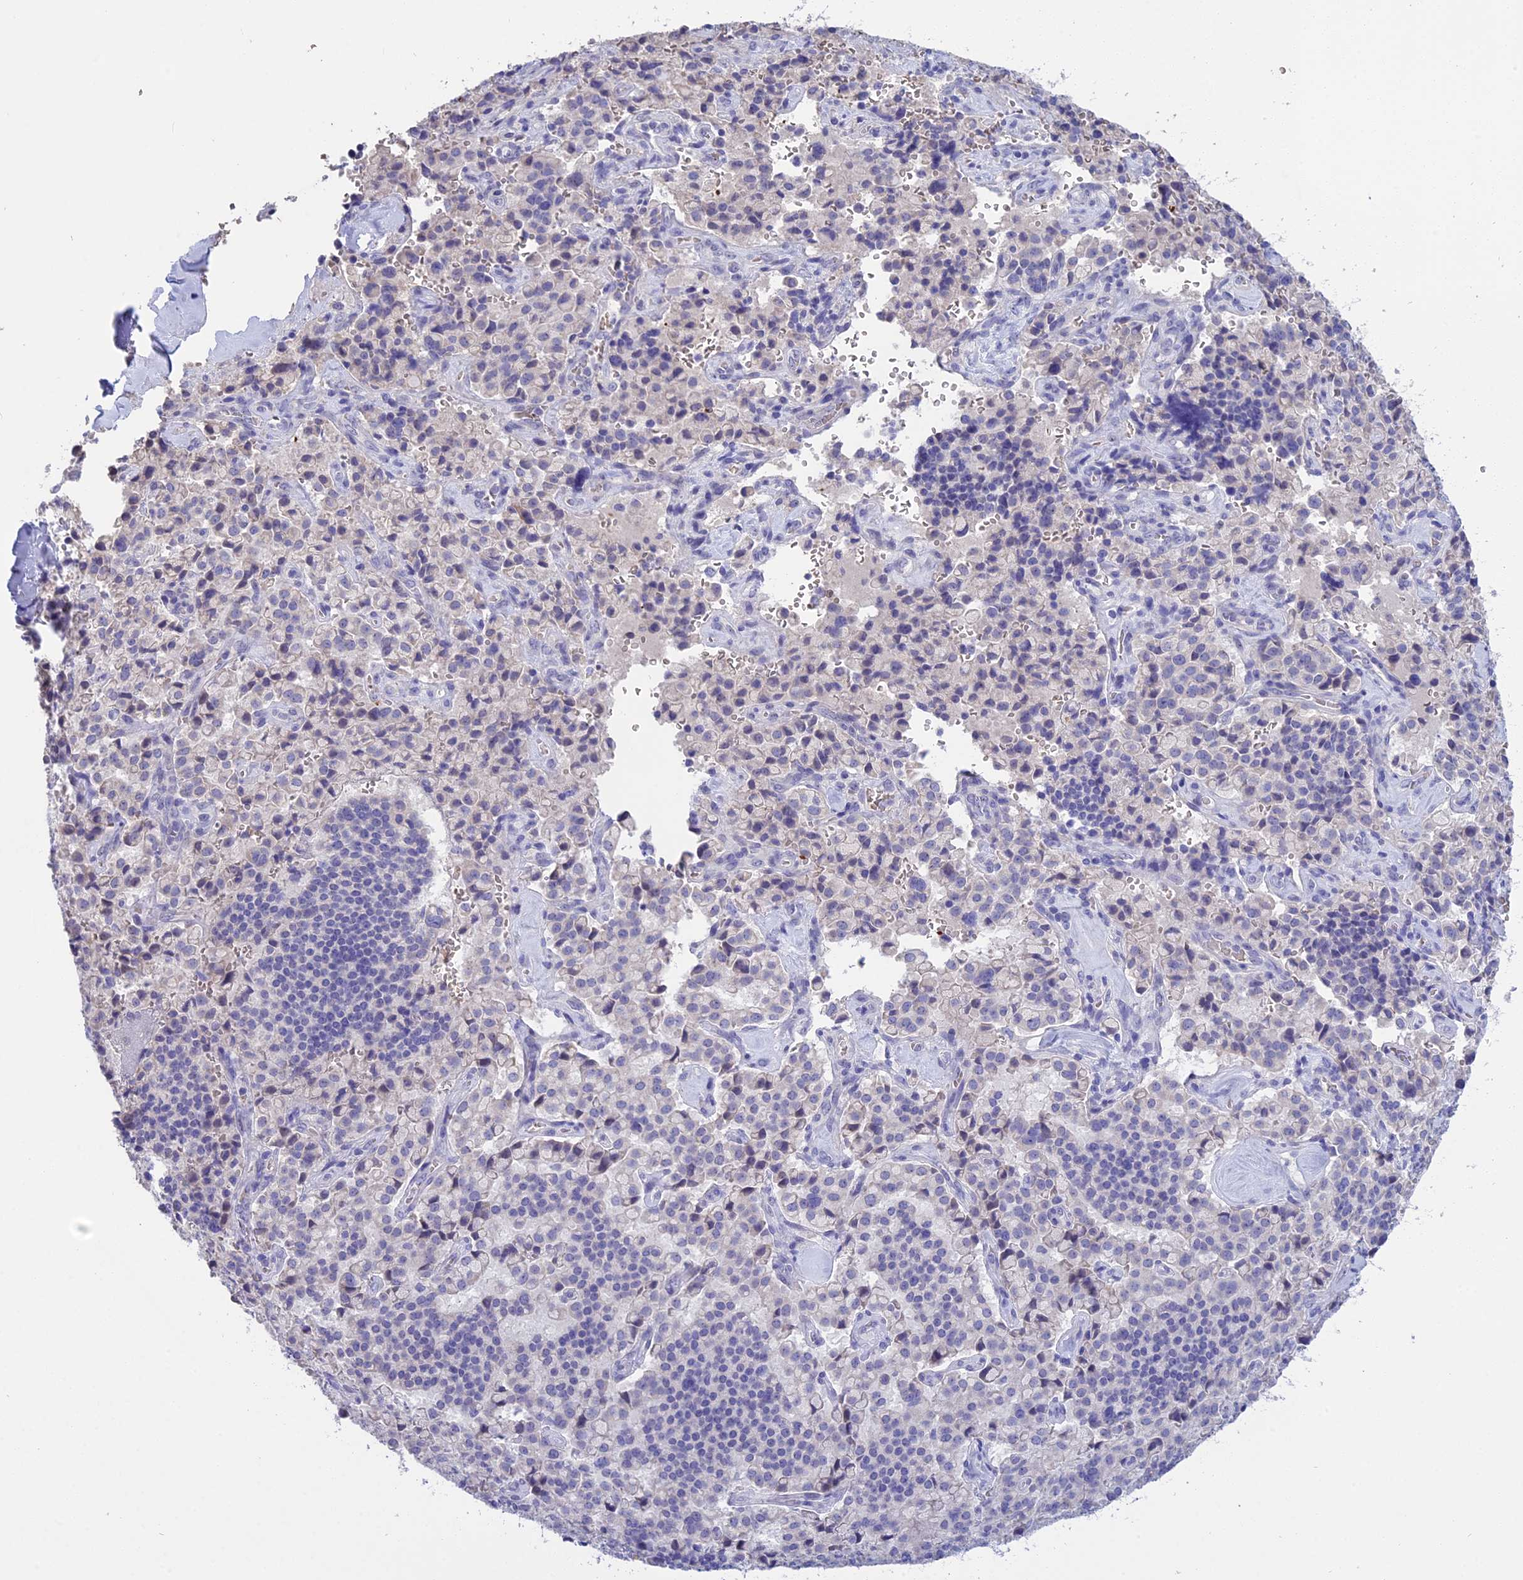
{"staining": {"intensity": "negative", "quantity": "none", "location": "none"}, "tissue": "pancreatic cancer", "cell_type": "Tumor cells", "image_type": "cancer", "snomed": [{"axis": "morphology", "description": "Adenocarcinoma, NOS"}, {"axis": "topography", "description": "Pancreas"}], "caption": "Immunohistochemistry (IHC) histopathology image of human pancreatic cancer stained for a protein (brown), which demonstrates no expression in tumor cells.", "gene": "KNOP1", "patient": {"sex": "male", "age": 65}}